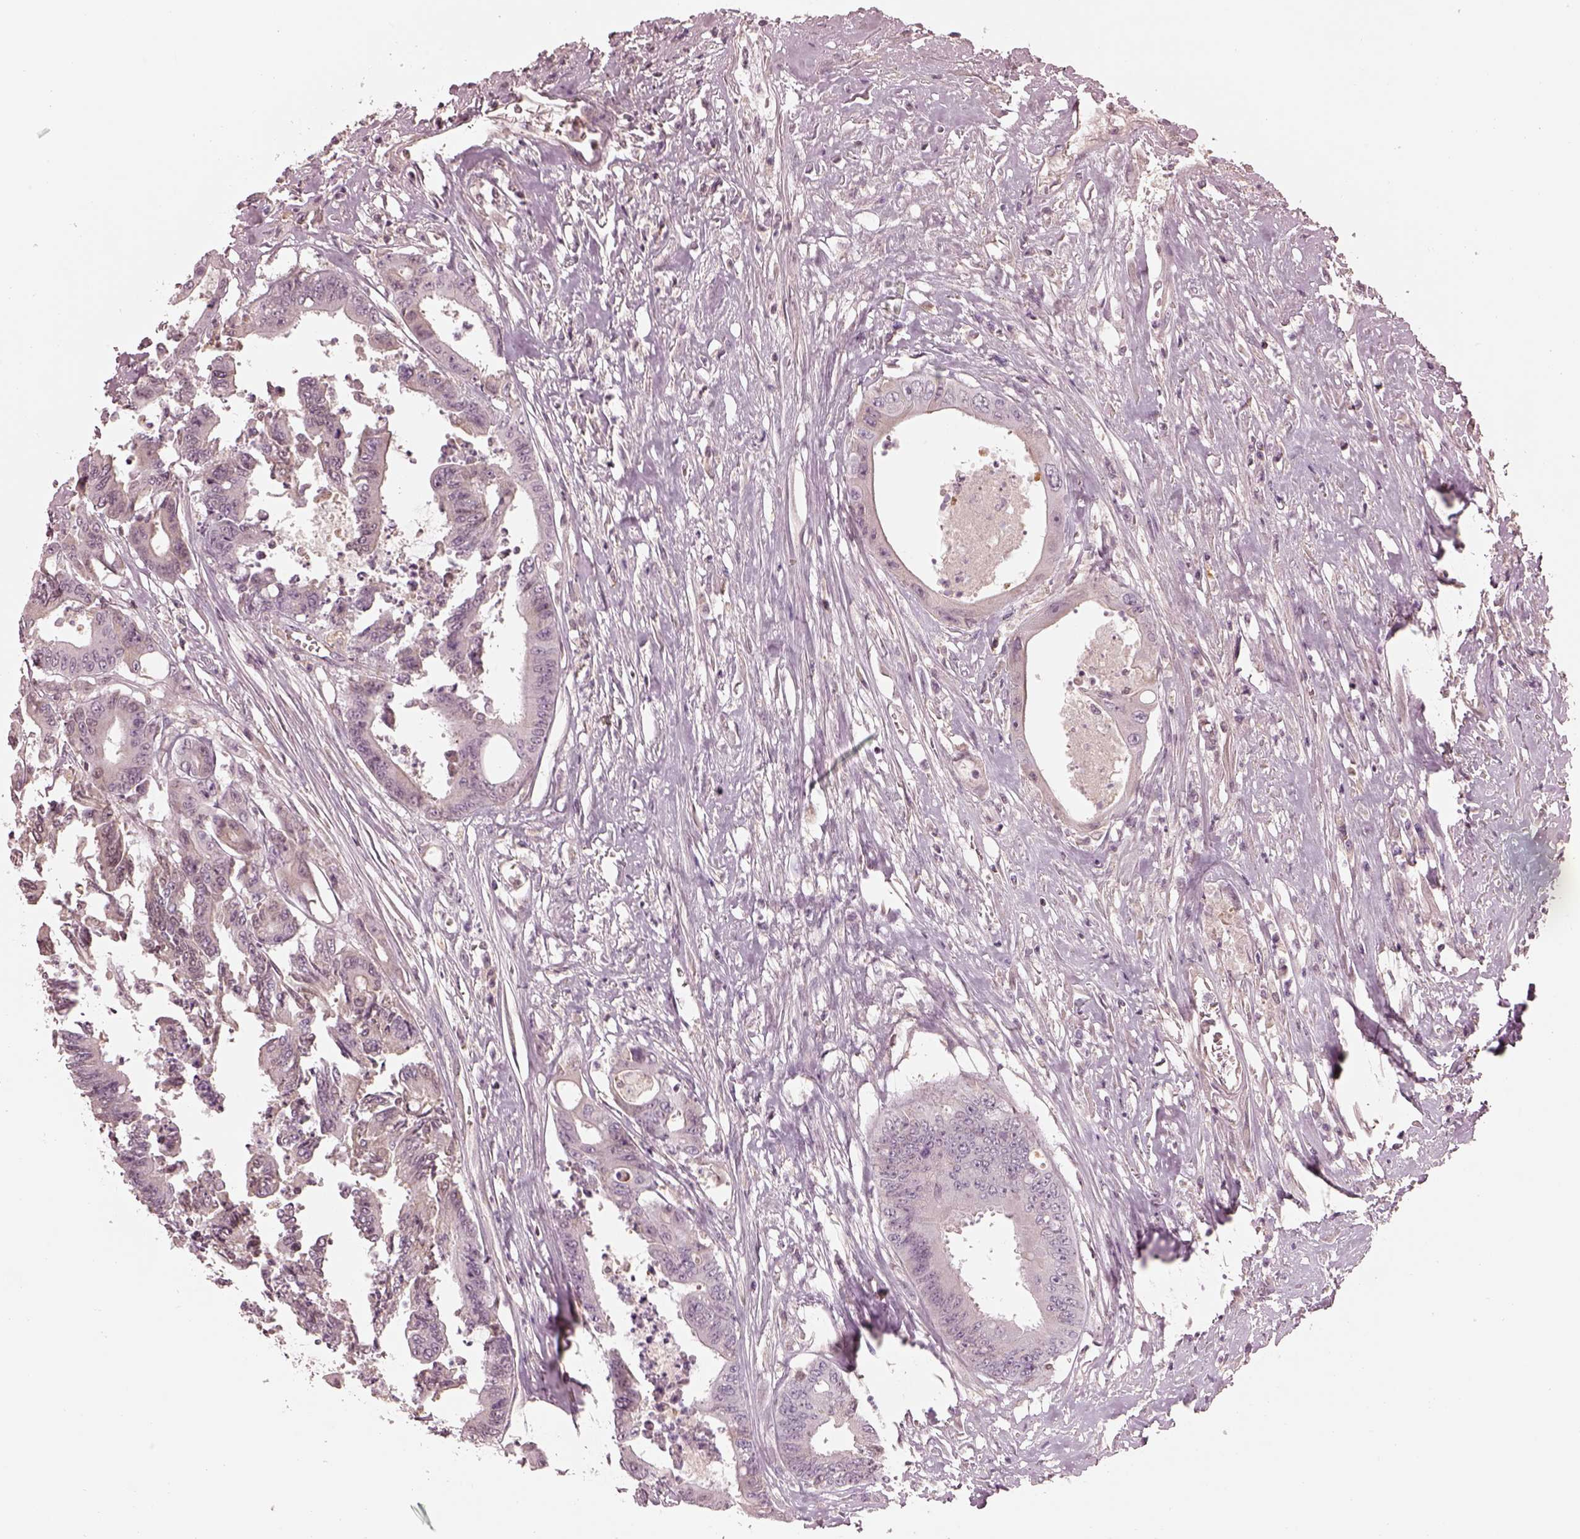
{"staining": {"intensity": "weak", "quantity": "<25%", "location": "cytoplasmic/membranous"}, "tissue": "colorectal cancer", "cell_type": "Tumor cells", "image_type": "cancer", "snomed": [{"axis": "morphology", "description": "Adenocarcinoma, NOS"}, {"axis": "topography", "description": "Rectum"}], "caption": "A photomicrograph of human adenocarcinoma (colorectal) is negative for staining in tumor cells. (IHC, brightfield microscopy, high magnification).", "gene": "TLX3", "patient": {"sex": "male", "age": 54}}